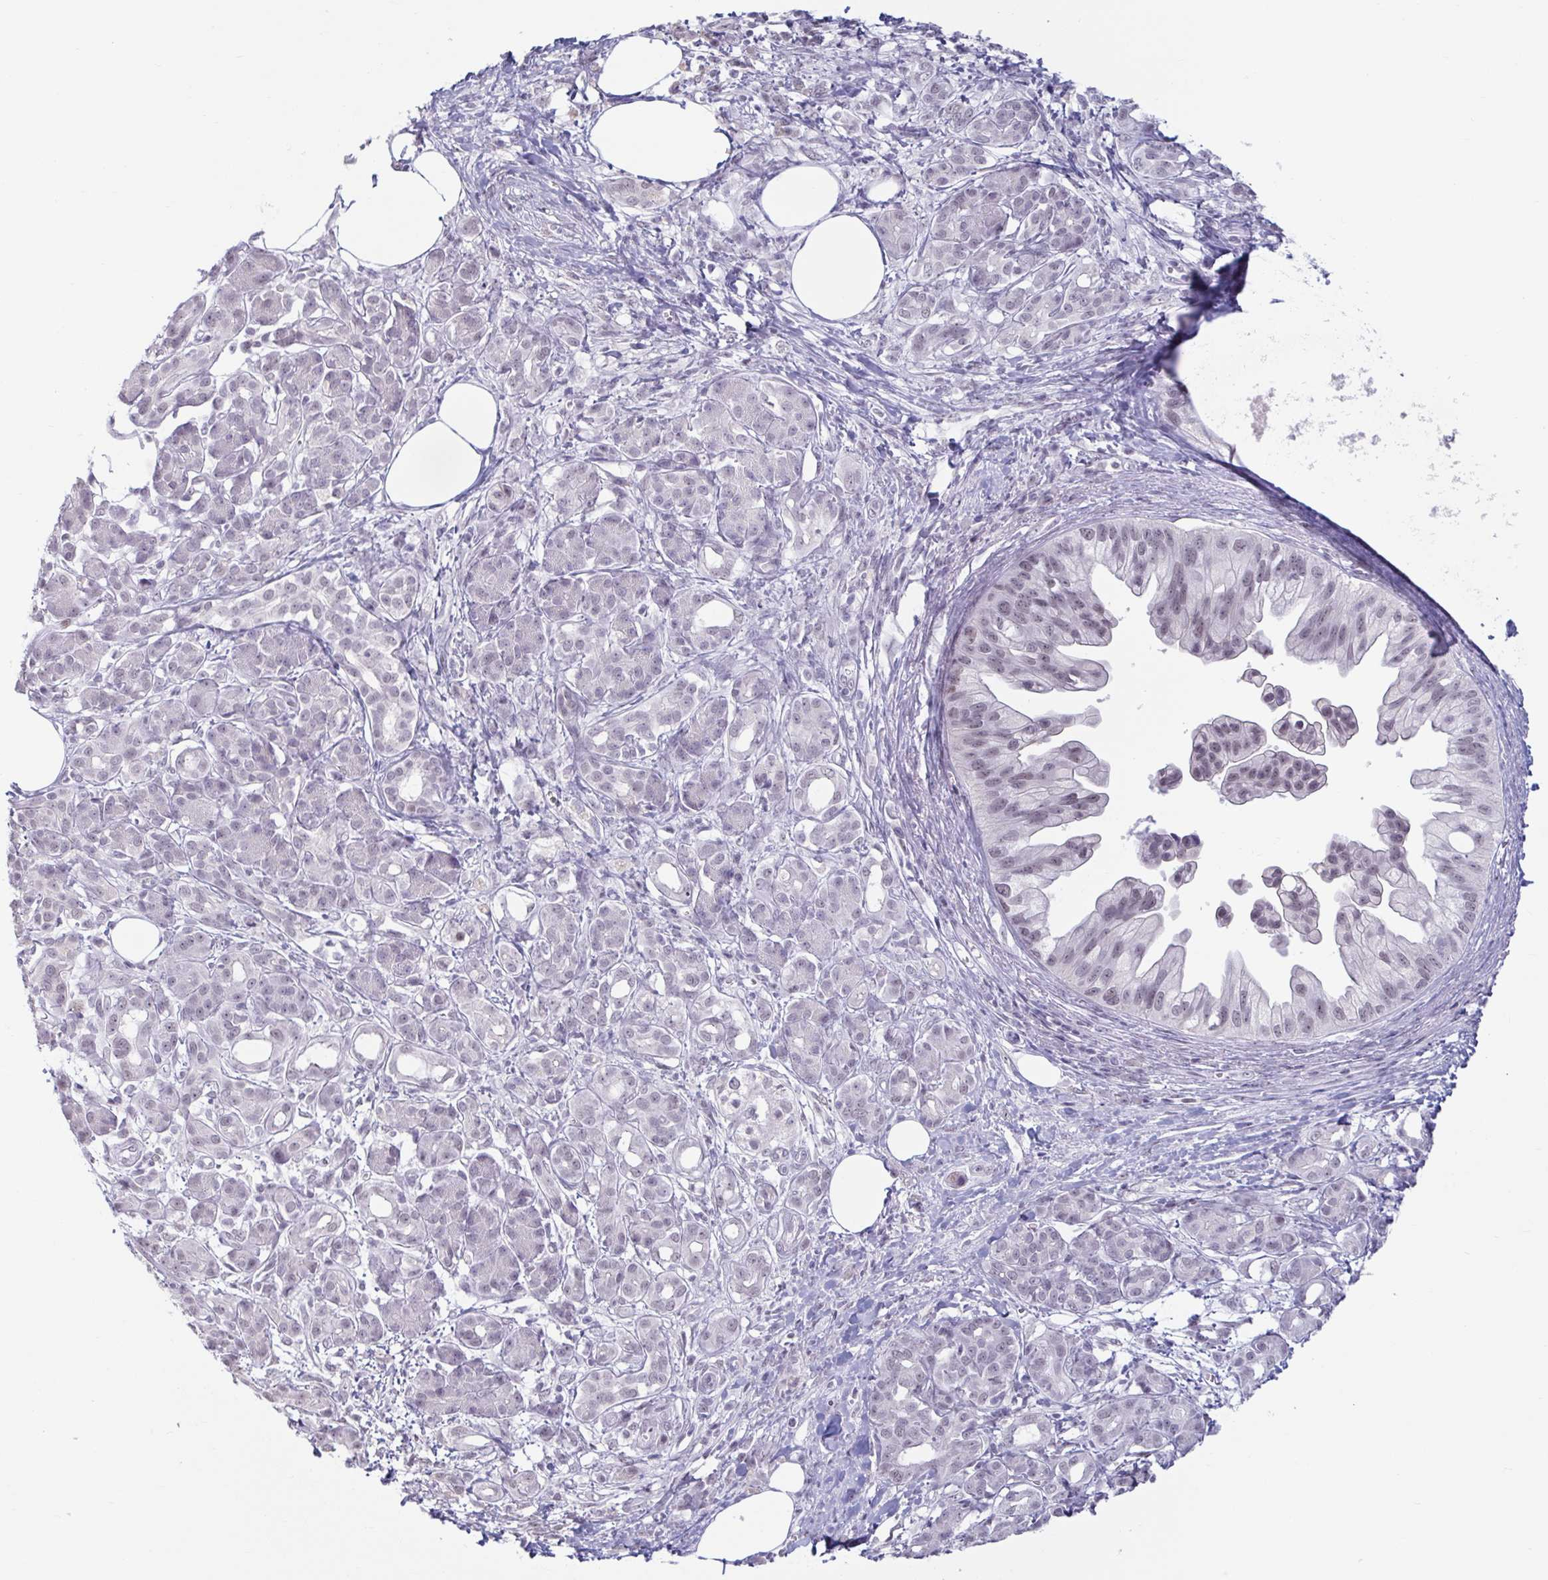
{"staining": {"intensity": "weak", "quantity": "25%-75%", "location": "nuclear"}, "tissue": "pancreatic cancer", "cell_type": "Tumor cells", "image_type": "cancer", "snomed": [{"axis": "morphology", "description": "Adenocarcinoma, NOS"}, {"axis": "topography", "description": "Pancreas"}], "caption": "Human adenocarcinoma (pancreatic) stained with a brown dye reveals weak nuclear positive expression in about 25%-75% of tumor cells.", "gene": "HSD17B6", "patient": {"sex": "female", "age": 73}}